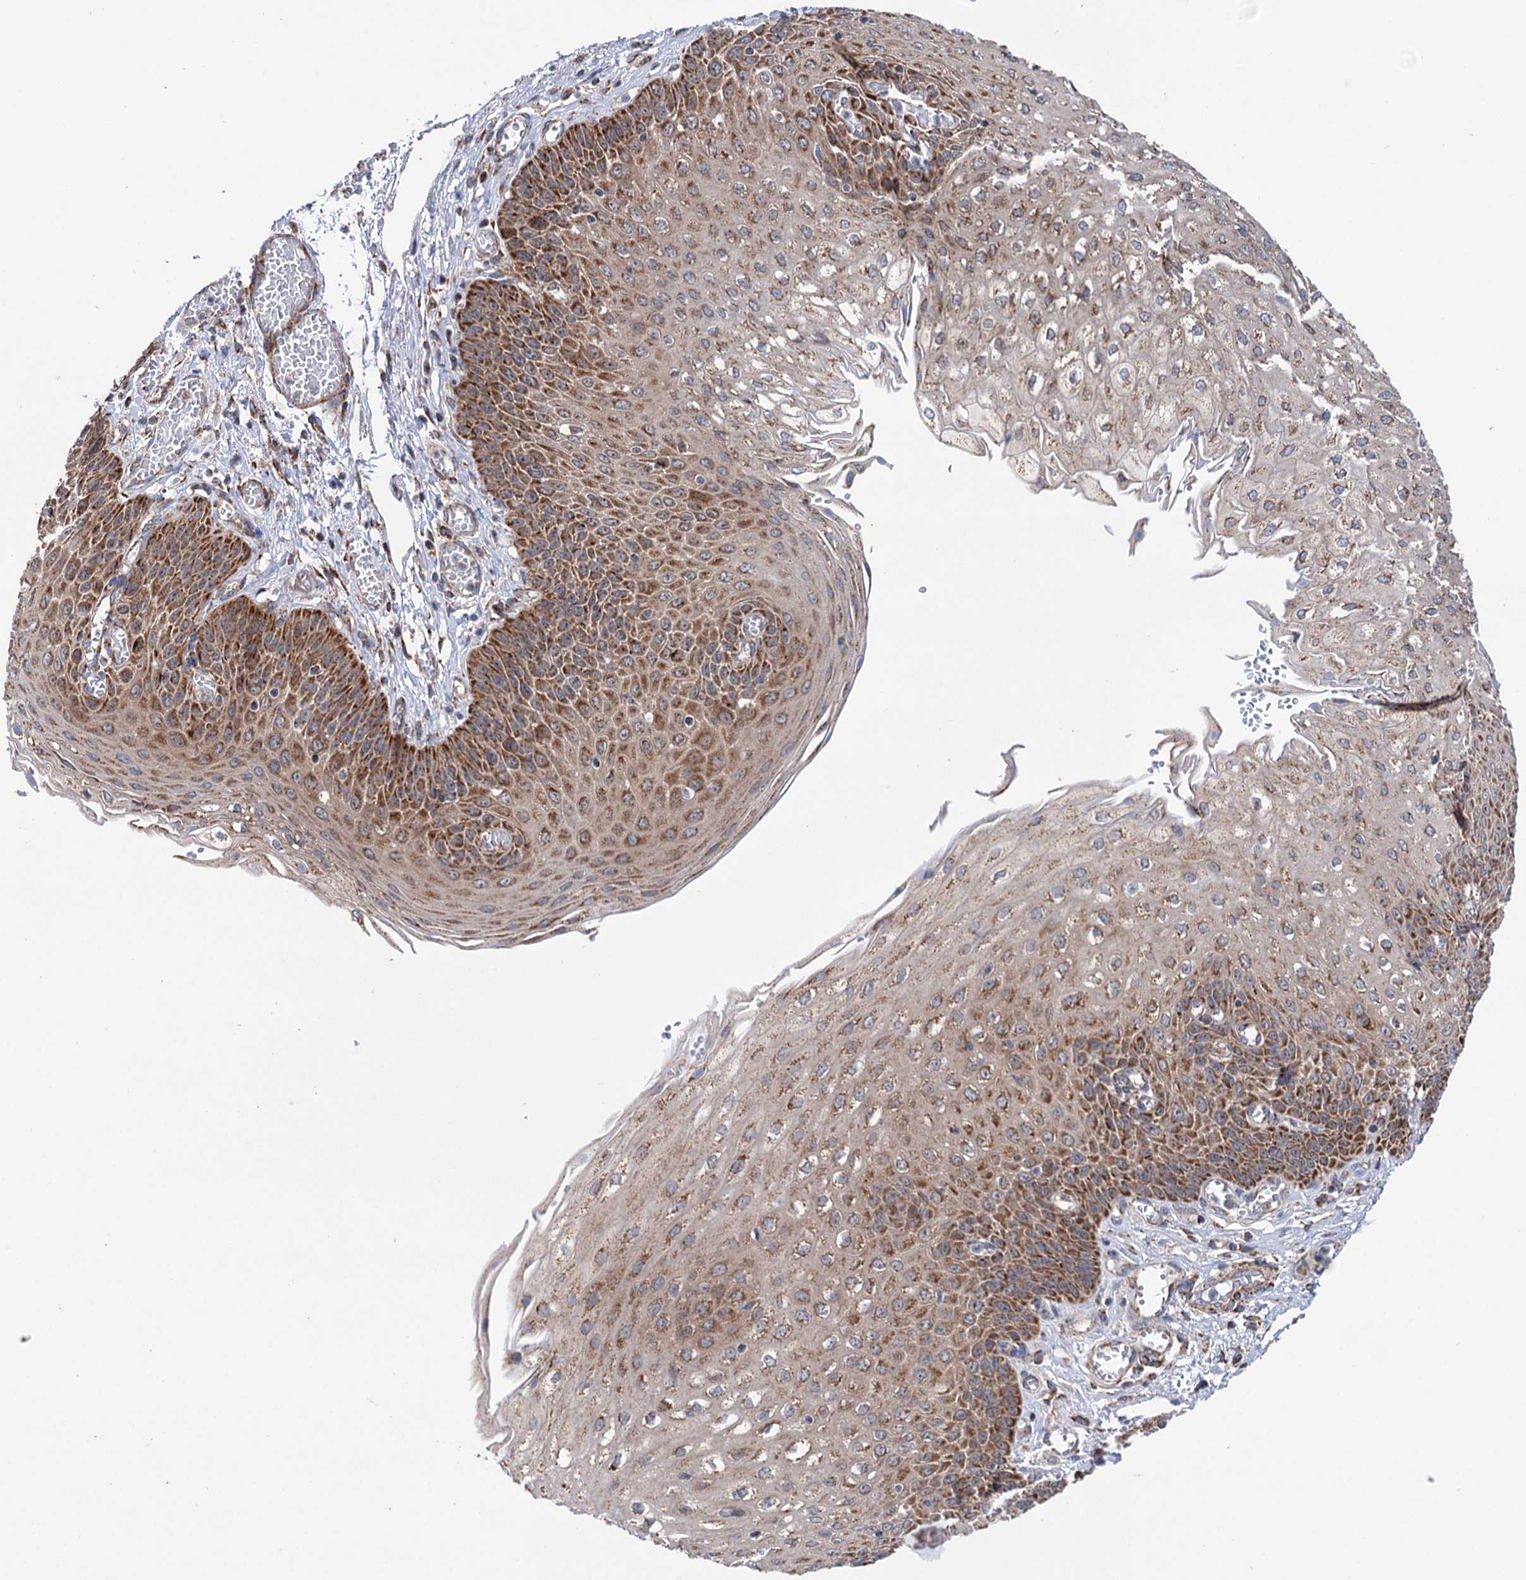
{"staining": {"intensity": "moderate", "quantity": ">75%", "location": "cytoplasmic/membranous"}, "tissue": "esophagus", "cell_type": "Squamous epithelial cells", "image_type": "normal", "snomed": [{"axis": "morphology", "description": "Normal tissue, NOS"}, {"axis": "topography", "description": "Esophagus"}], "caption": "Immunohistochemical staining of normal human esophagus exhibits moderate cytoplasmic/membranous protein expression in approximately >75% of squamous epithelial cells.", "gene": "SUCLA2", "patient": {"sex": "male", "age": 81}}